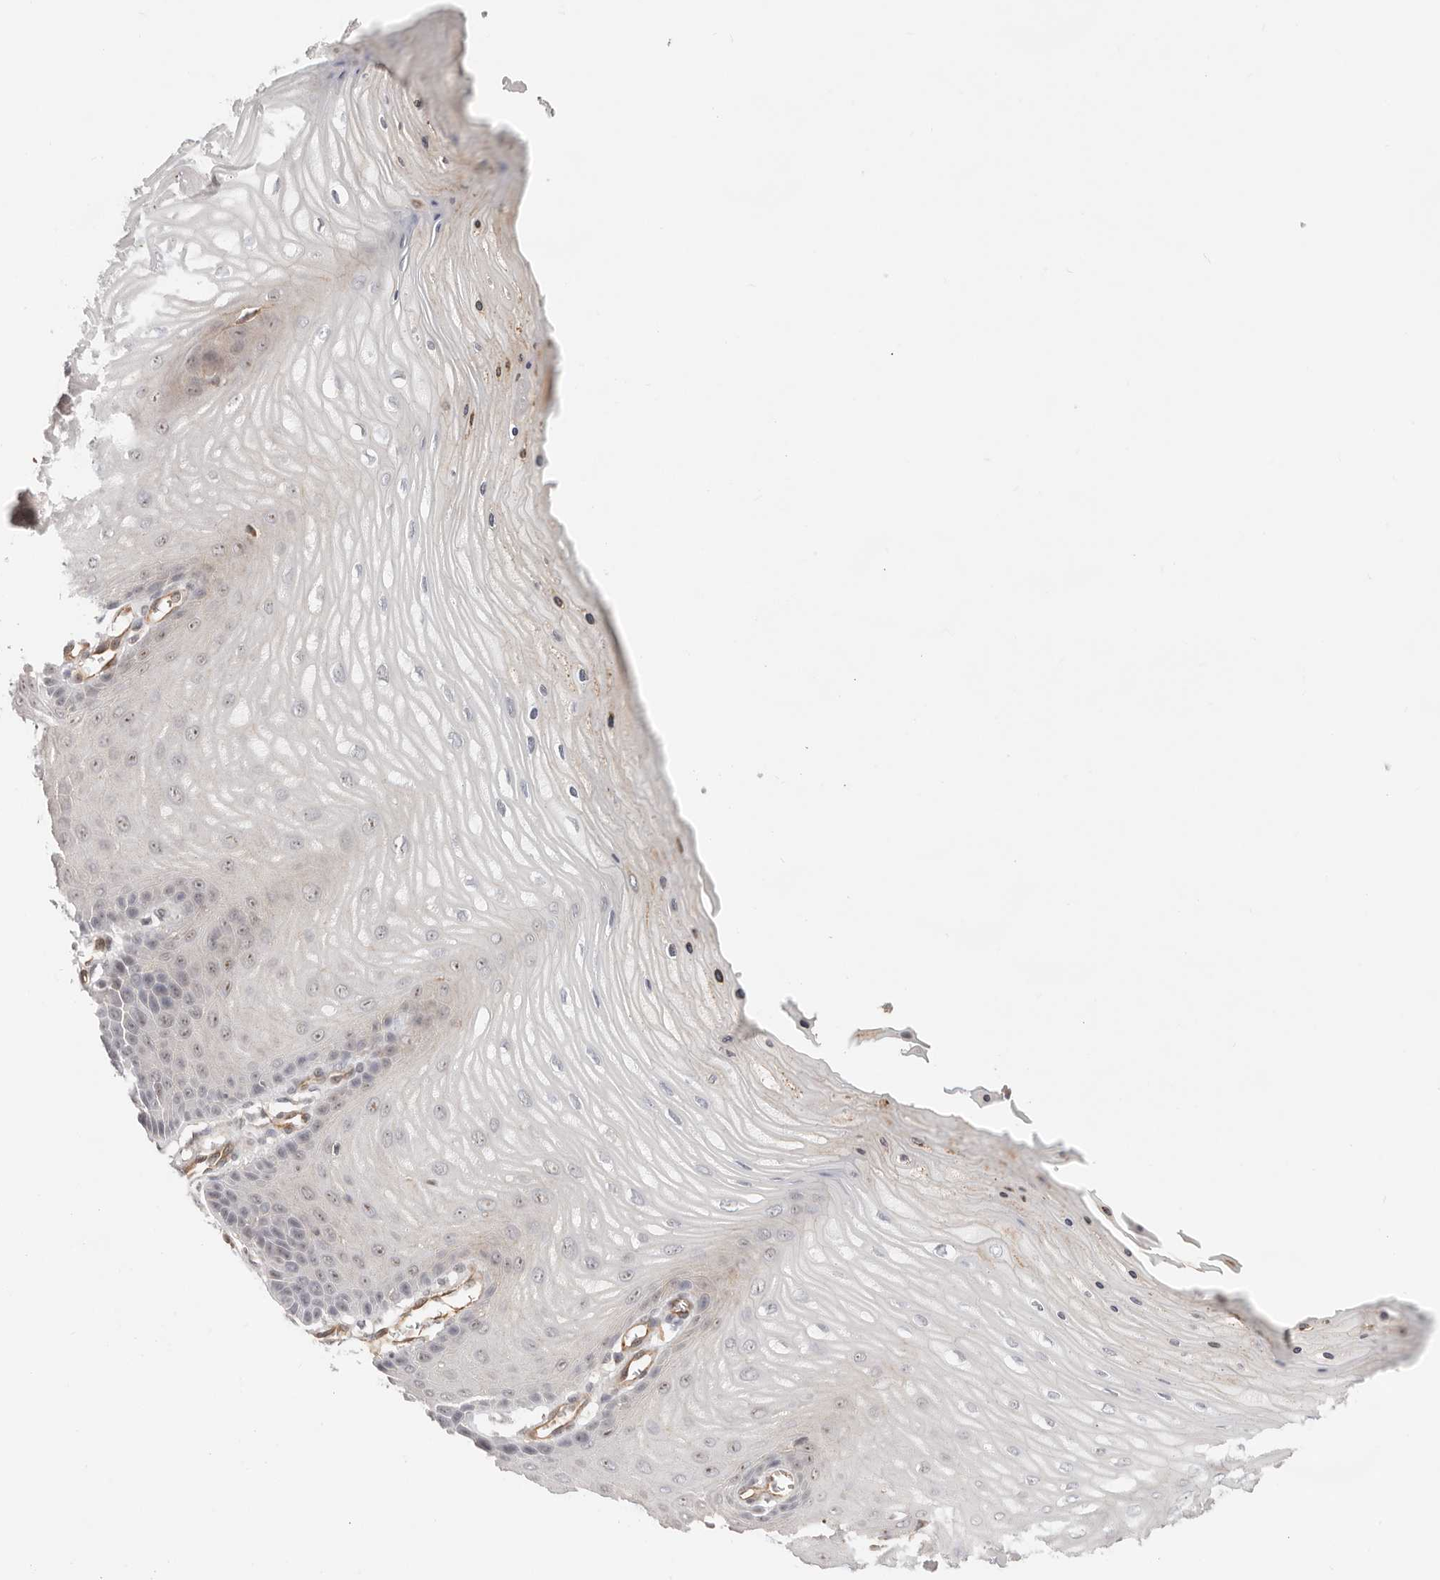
{"staining": {"intensity": "moderate", "quantity": ">75%", "location": "cytoplasmic/membranous,nuclear"}, "tissue": "cervix", "cell_type": "Glandular cells", "image_type": "normal", "snomed": [{"axis": "morphology", "description": "Normal tissue, NOS"}, {"axis": "topography", "description": "Cervix"}], "caption": "Moderate cytoplasmic/membranous,nuclear protein expression is present in about >75% of glandular cells in cervix.", "gene": "HEXD", "patient": {"sex": "female", "age": 55}}